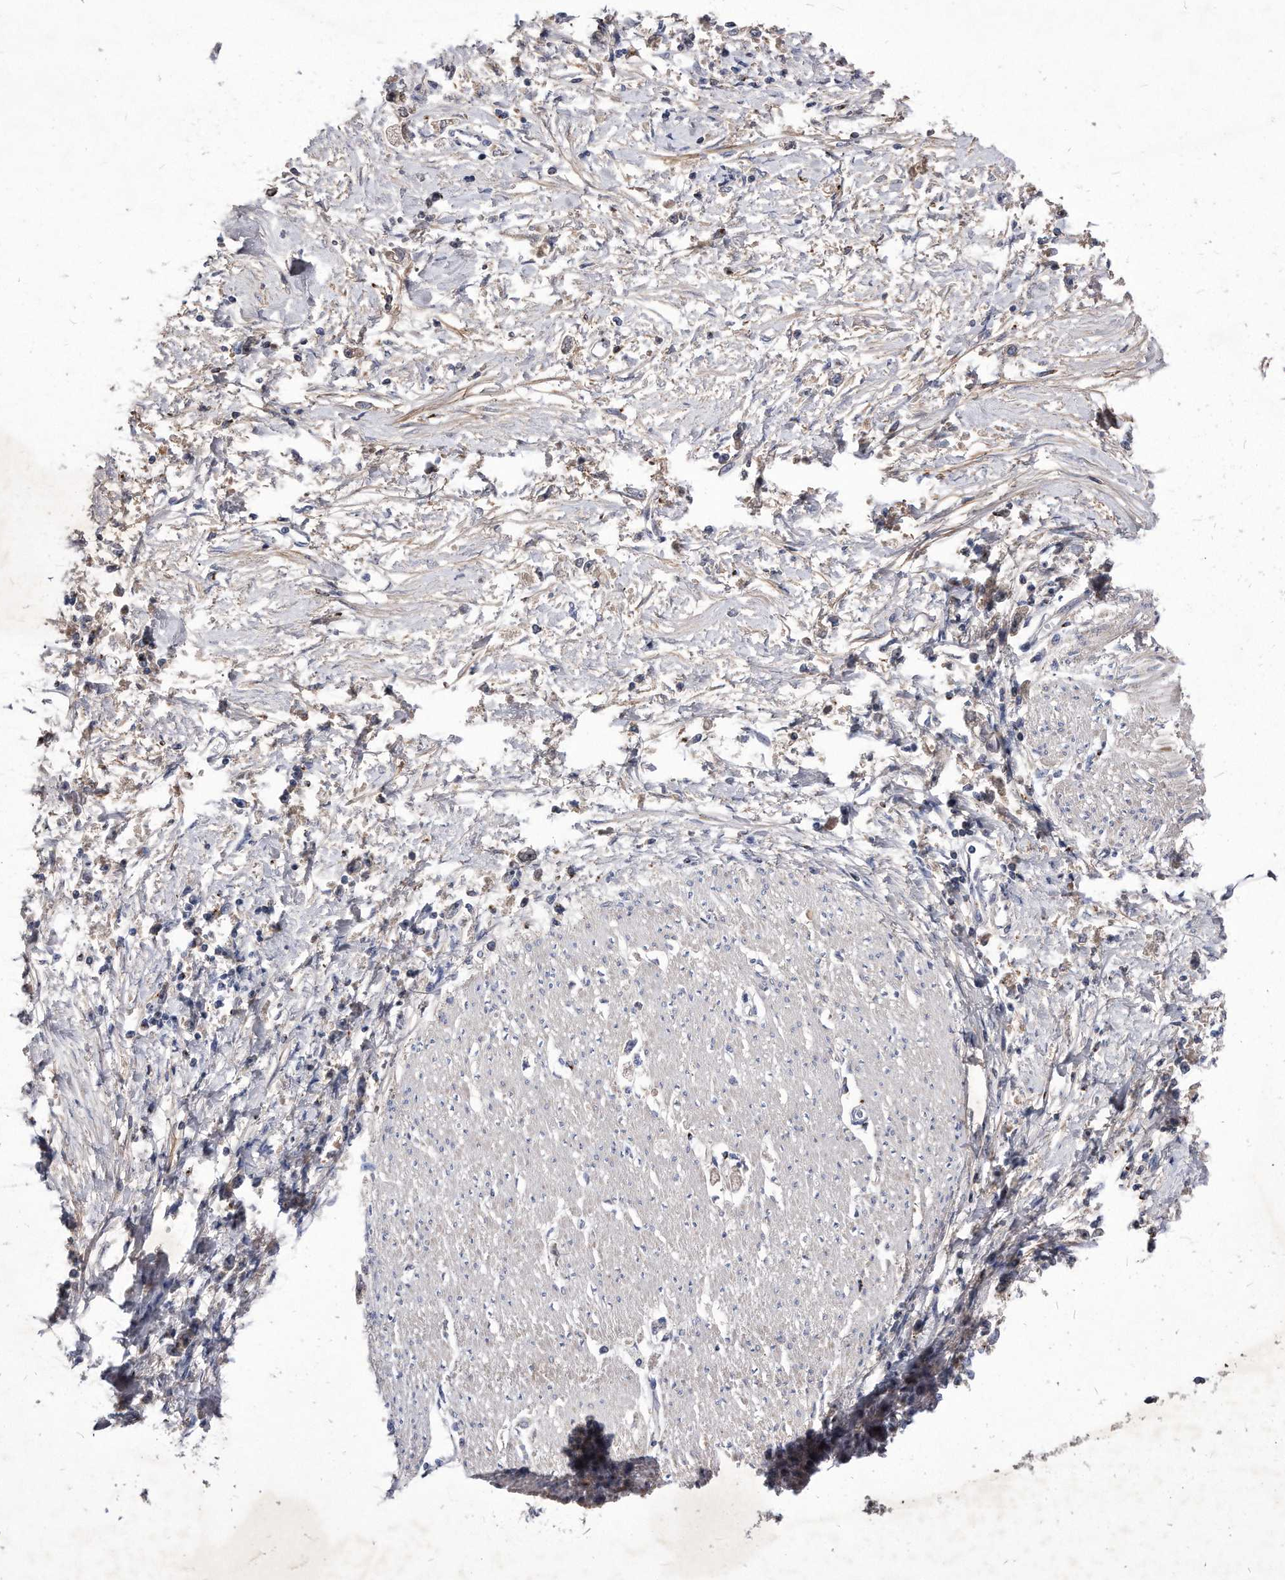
{"staining": {"intensity": "negative", "quantity": "none", "location": "none"}, "tissue": "stomach cancer", "cell_type": "Tumor cells", "image_type": "cancer", "snomed": [{"axis": "morphology", "description": "Adenocarcinoma, NOS"}, {"axis": "topography", "description": "Stomach"}], "caption": "An IHC micrograph of stomach cancer (adenocarcinoma) is shown. There is no staining in tumor cells of stomach cancer (adenocarcinoma). (DAB (3,3'-diaminobenzidine) immunohistochemistry visualized using brightfield microscopy, high magnification).", "gene": "MGAT4A", "patient": {"sex": "female", "age": 59}}